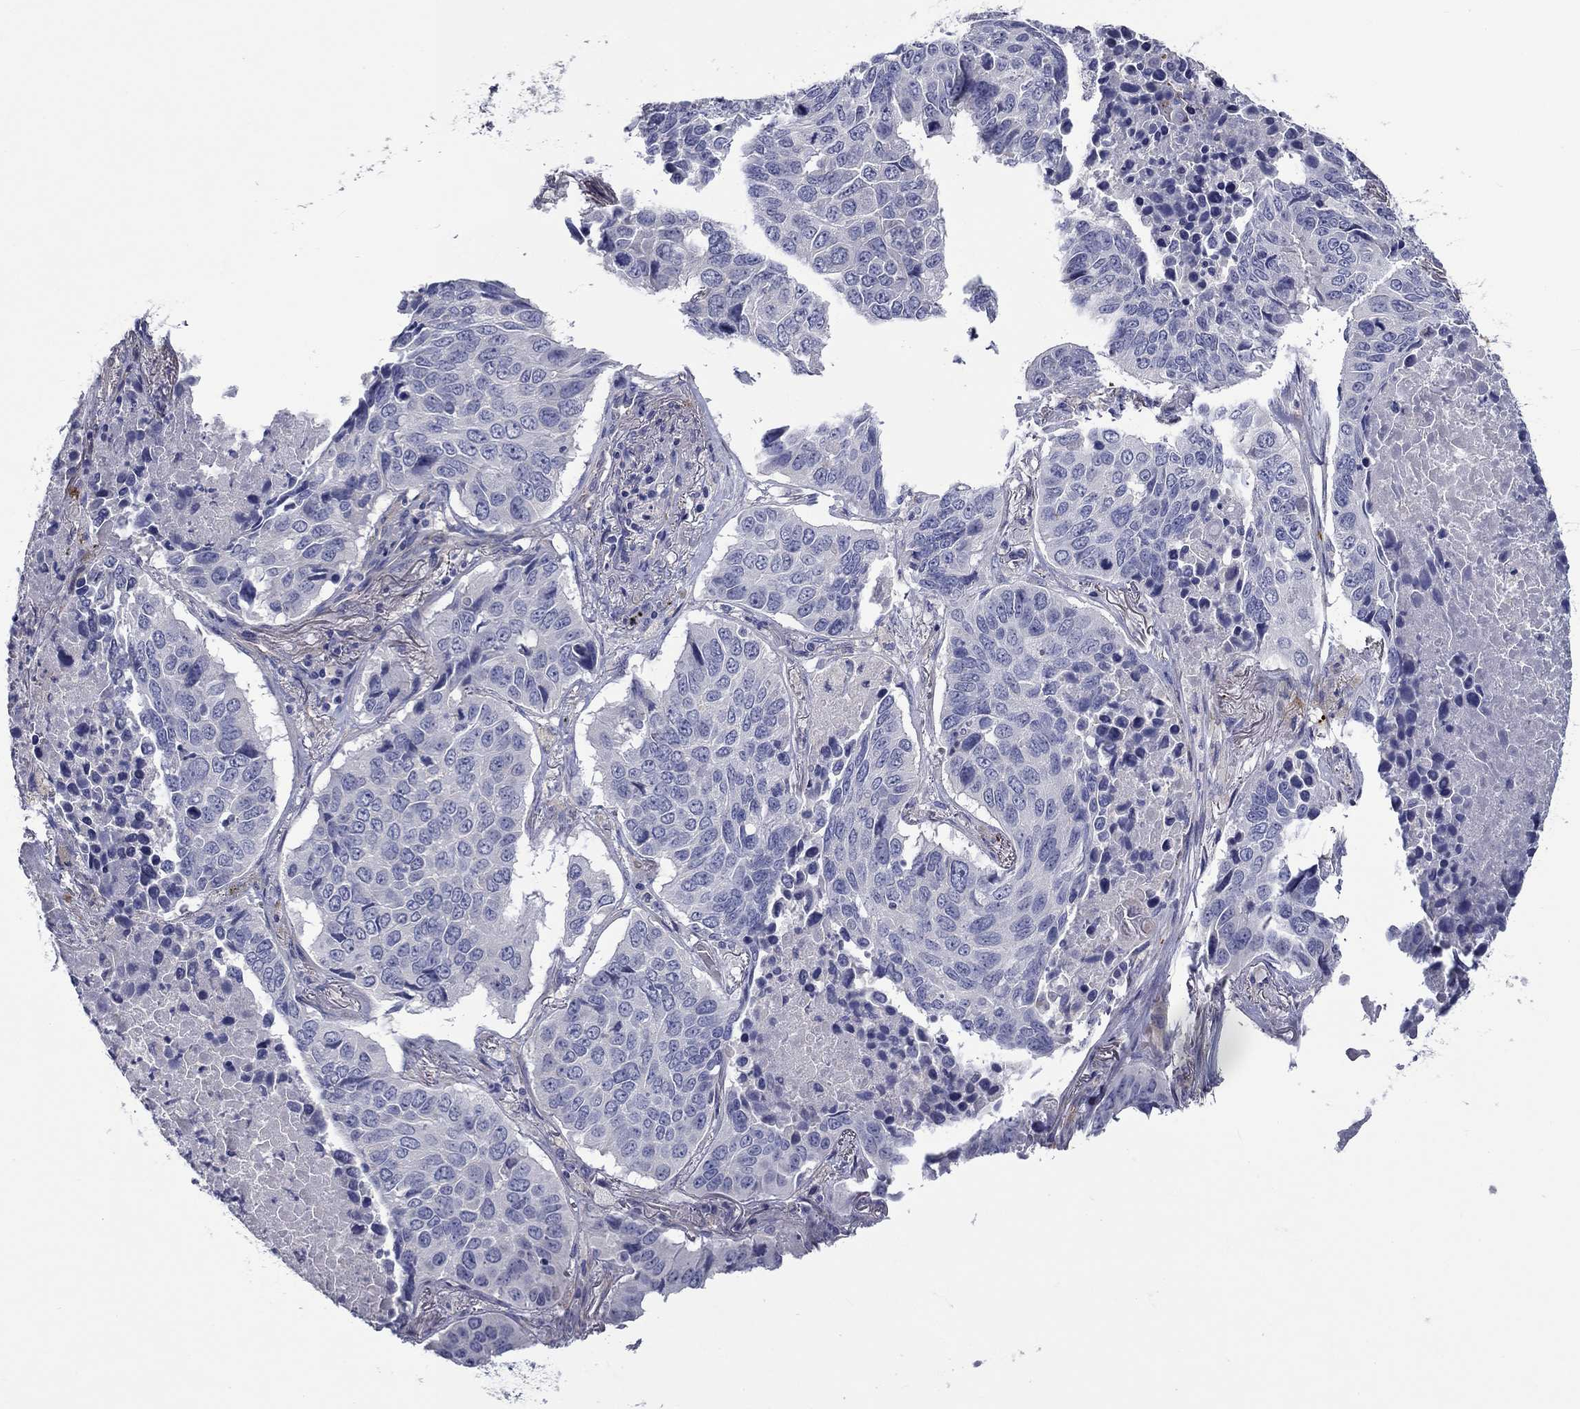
{"staining": {"intensity": "negative", "quantity": "none", "location": "none"}, "tissue": "lung cancer", "cell_type": "Tumor cells", "image_type": "cancer", "snomed": [{"axis": "morphology", "description": "Normal tissue, NOS"}, {"axis": "morphology", "description": "Squamous cell carcinoma, NOS"}, {"axis": "topography", "description": "Bronchus"}, {"axis": "topography", "description": "Lung"}], "caption": "Micrograph shows no protein staining in tumor cells of squamous cell carcinoma (lung) tissue.", "gene": "CNDP1", "patient": {"sex": "male", "age": 64}}